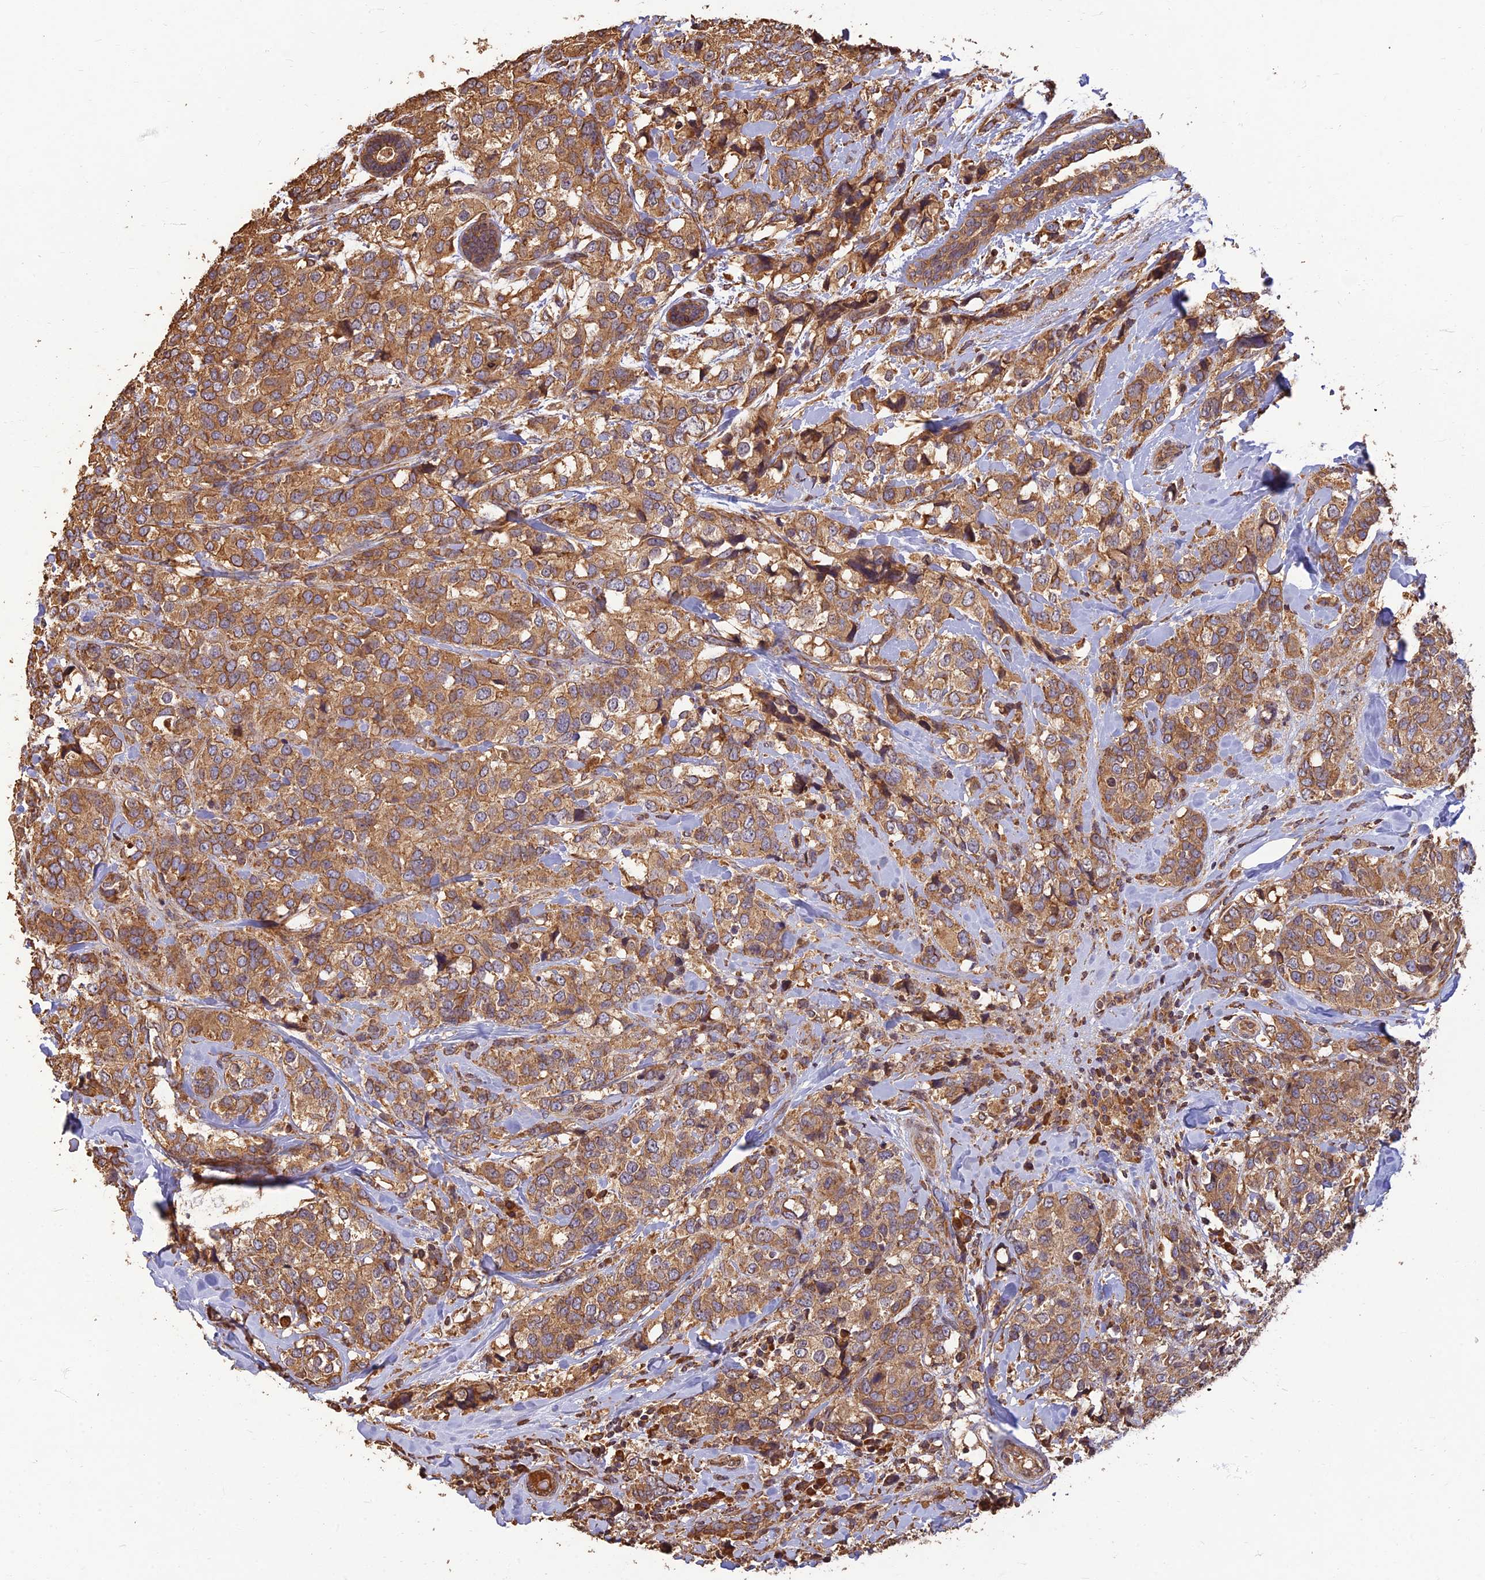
{"staining": {"intensity": "moderate", "quantity": ">75%", "location": "cytoplasmic/membranous"}, "tissue": "breast cancer", "cell_type": "Tumor cells", "image_type": "cancer", "snomed": [{"axis": "morphology", "description": "Lobular carcinoma"}, {"axis": "topography", "description": "Breast"}], "caption": "Immunohistochemistry of lobular carcinoma (breast) displays medium levels of moderate cytoplasmic/membranous positivity in about >75% of tumor cells. Immunohistochemistry stains the protein in brown and the nuclei are stained blue.", "gene": "CORO1C", "patient": {"sex": "female", "age": 59}}